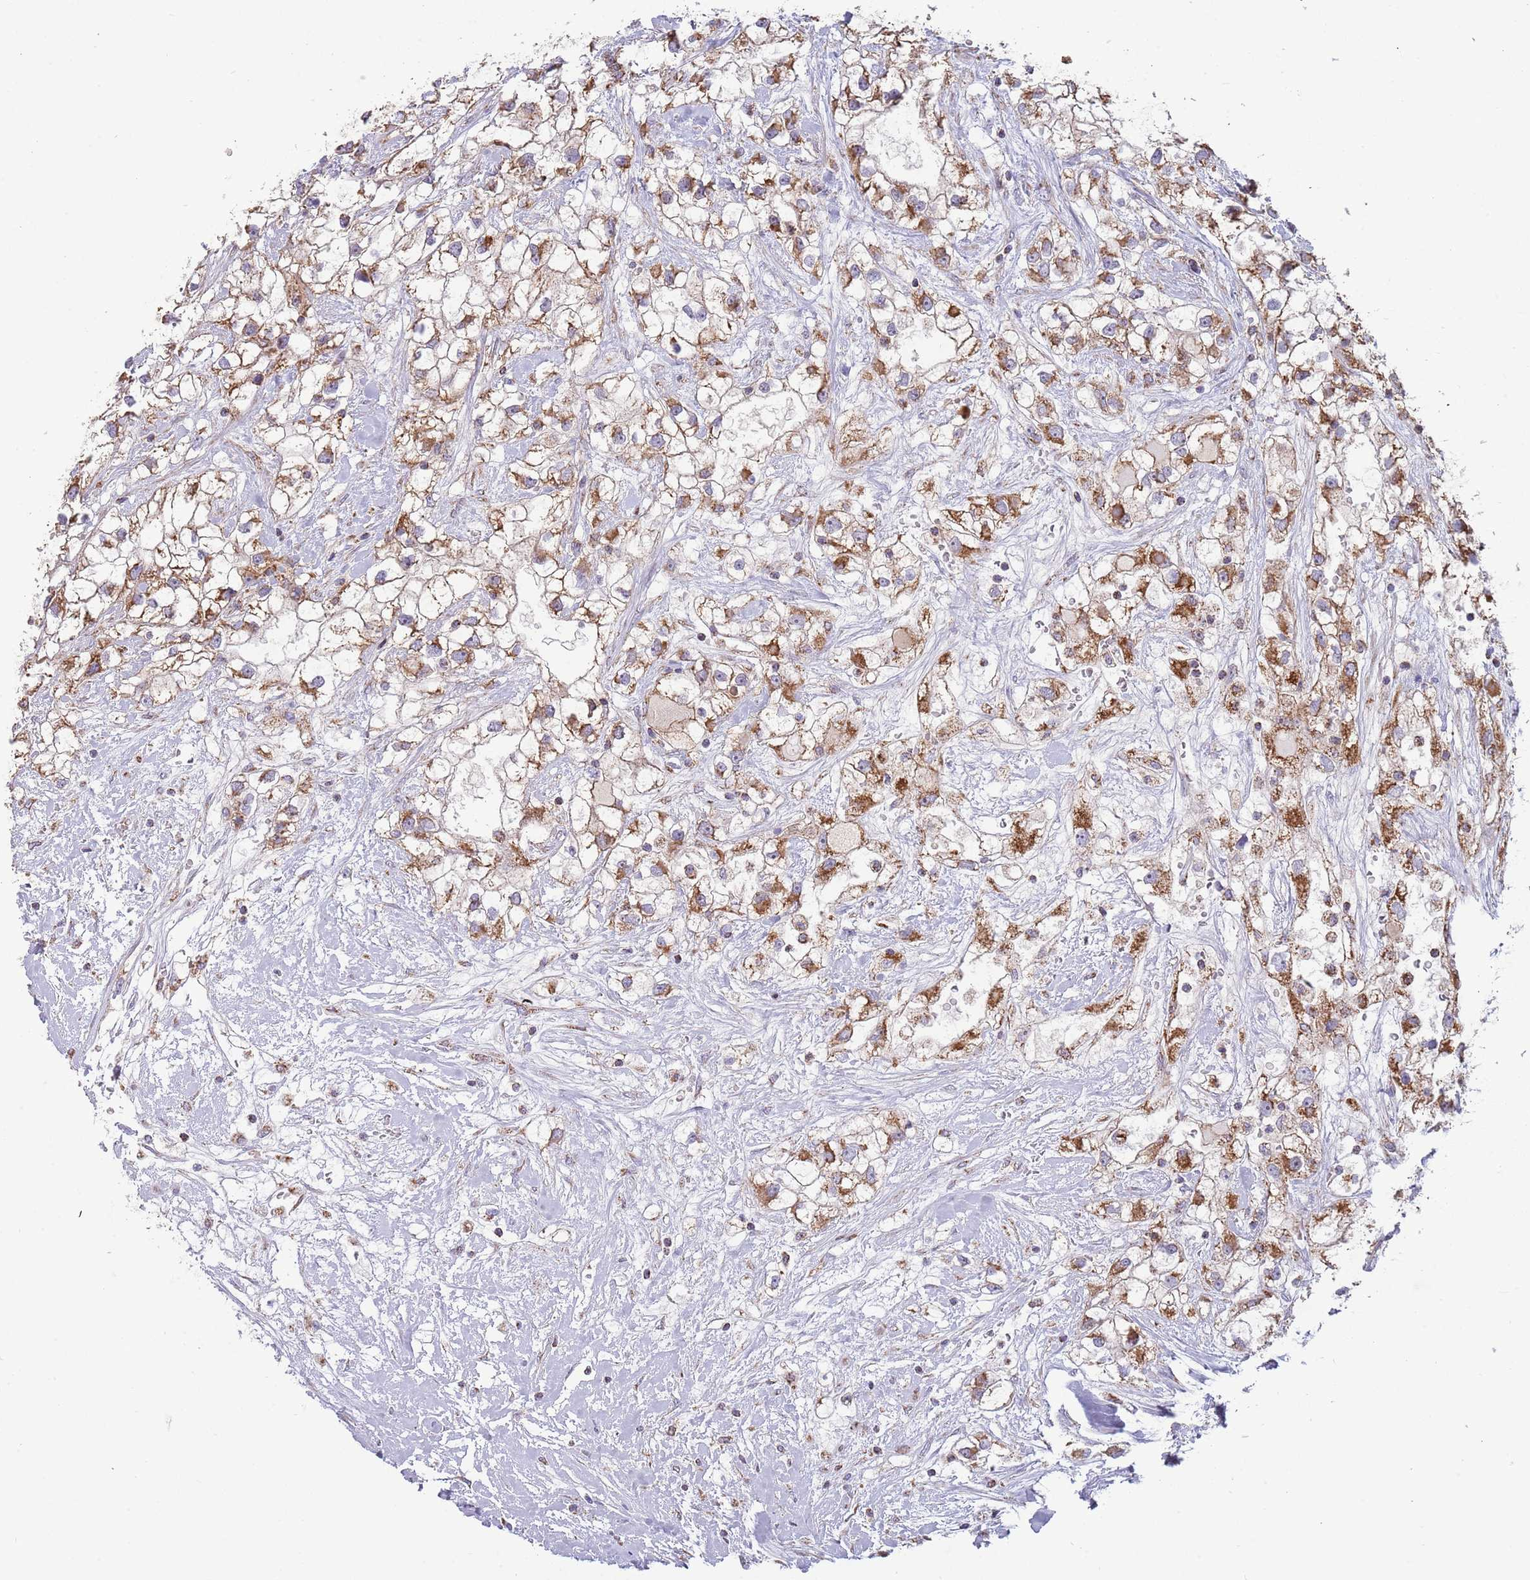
{"staining": {"intensity": "moderate", "quantity": ">75%", "location": "cytoplasmic/membranous"}, "tissue": "renal cancer", "cell_type": "Tumor cells", "image_type": "cancer", "snomed": [{"axis": "morphology", "description": "Adenocarcinoma, NOS"}, {"axis": "topography", "description": "Kidney"}], "caption": "Brown immunohistochemical staining in adenocarcinoma (renal) reveals moderate cytoplasmic/membranous expression in approximately >75% of tumor cells.", "gene": "VPS16", "patient": {"sex": "male", "age": 59}}